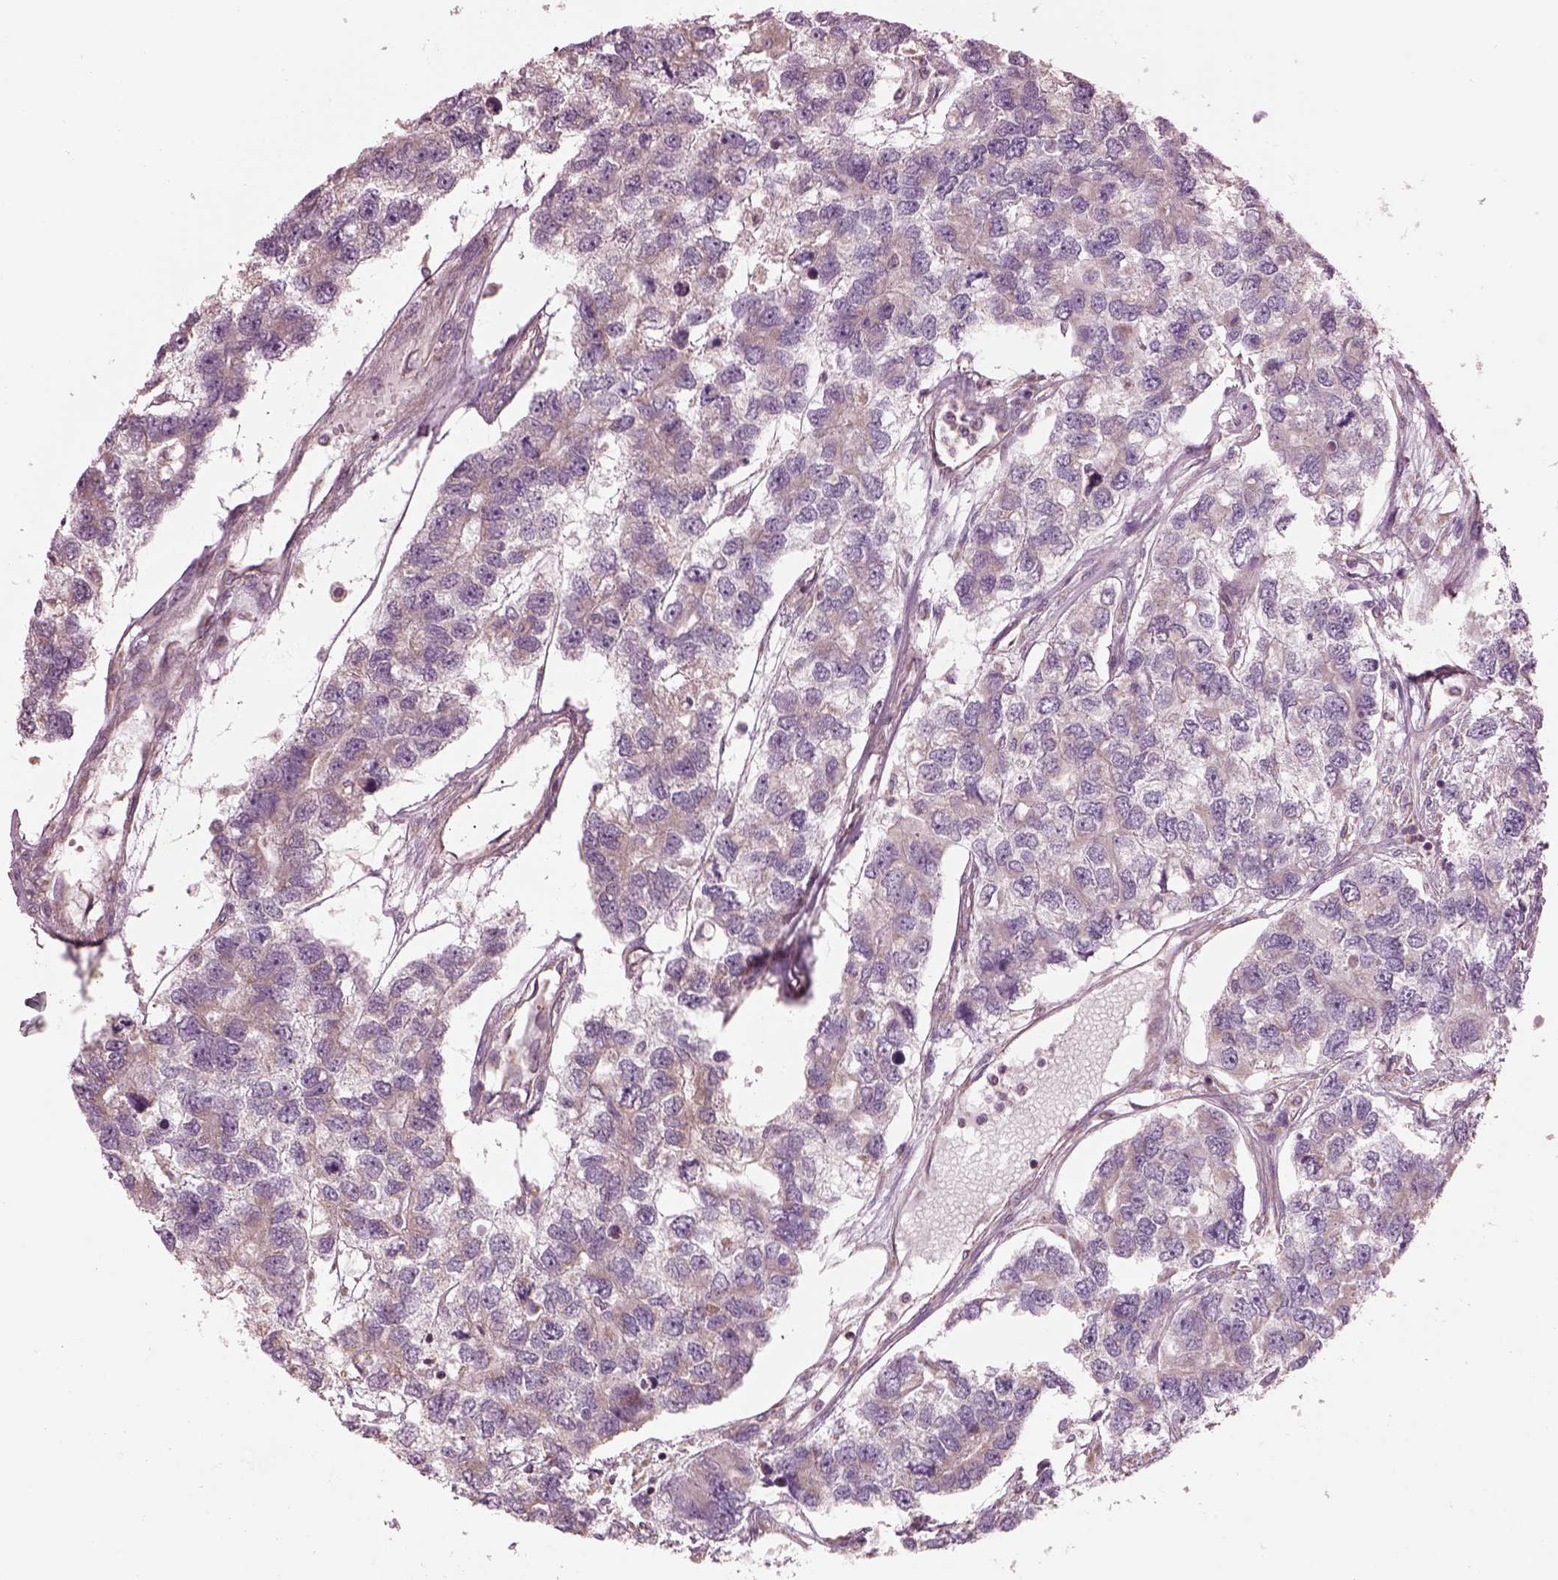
{"staining": {"intensity": "weak", "quantity": ">75%", "location": "cytoplasmic/membranous"}, "tissue": "testis cancer", "cell_type": "Tumor cells", "image_type": "cancer", "snomed": [{"axis": "morphology", "description": "Seminoma, NOS"}, {"axis": "topography", "description": "Testis"}], "caption": "Tumor cells exhibit weak cytoplasmic/membranous expression in about >75% of cells in testis cancer (seminoma).", "gene": "SPATA7", "patient": {"sex": "male", "age": 52}}